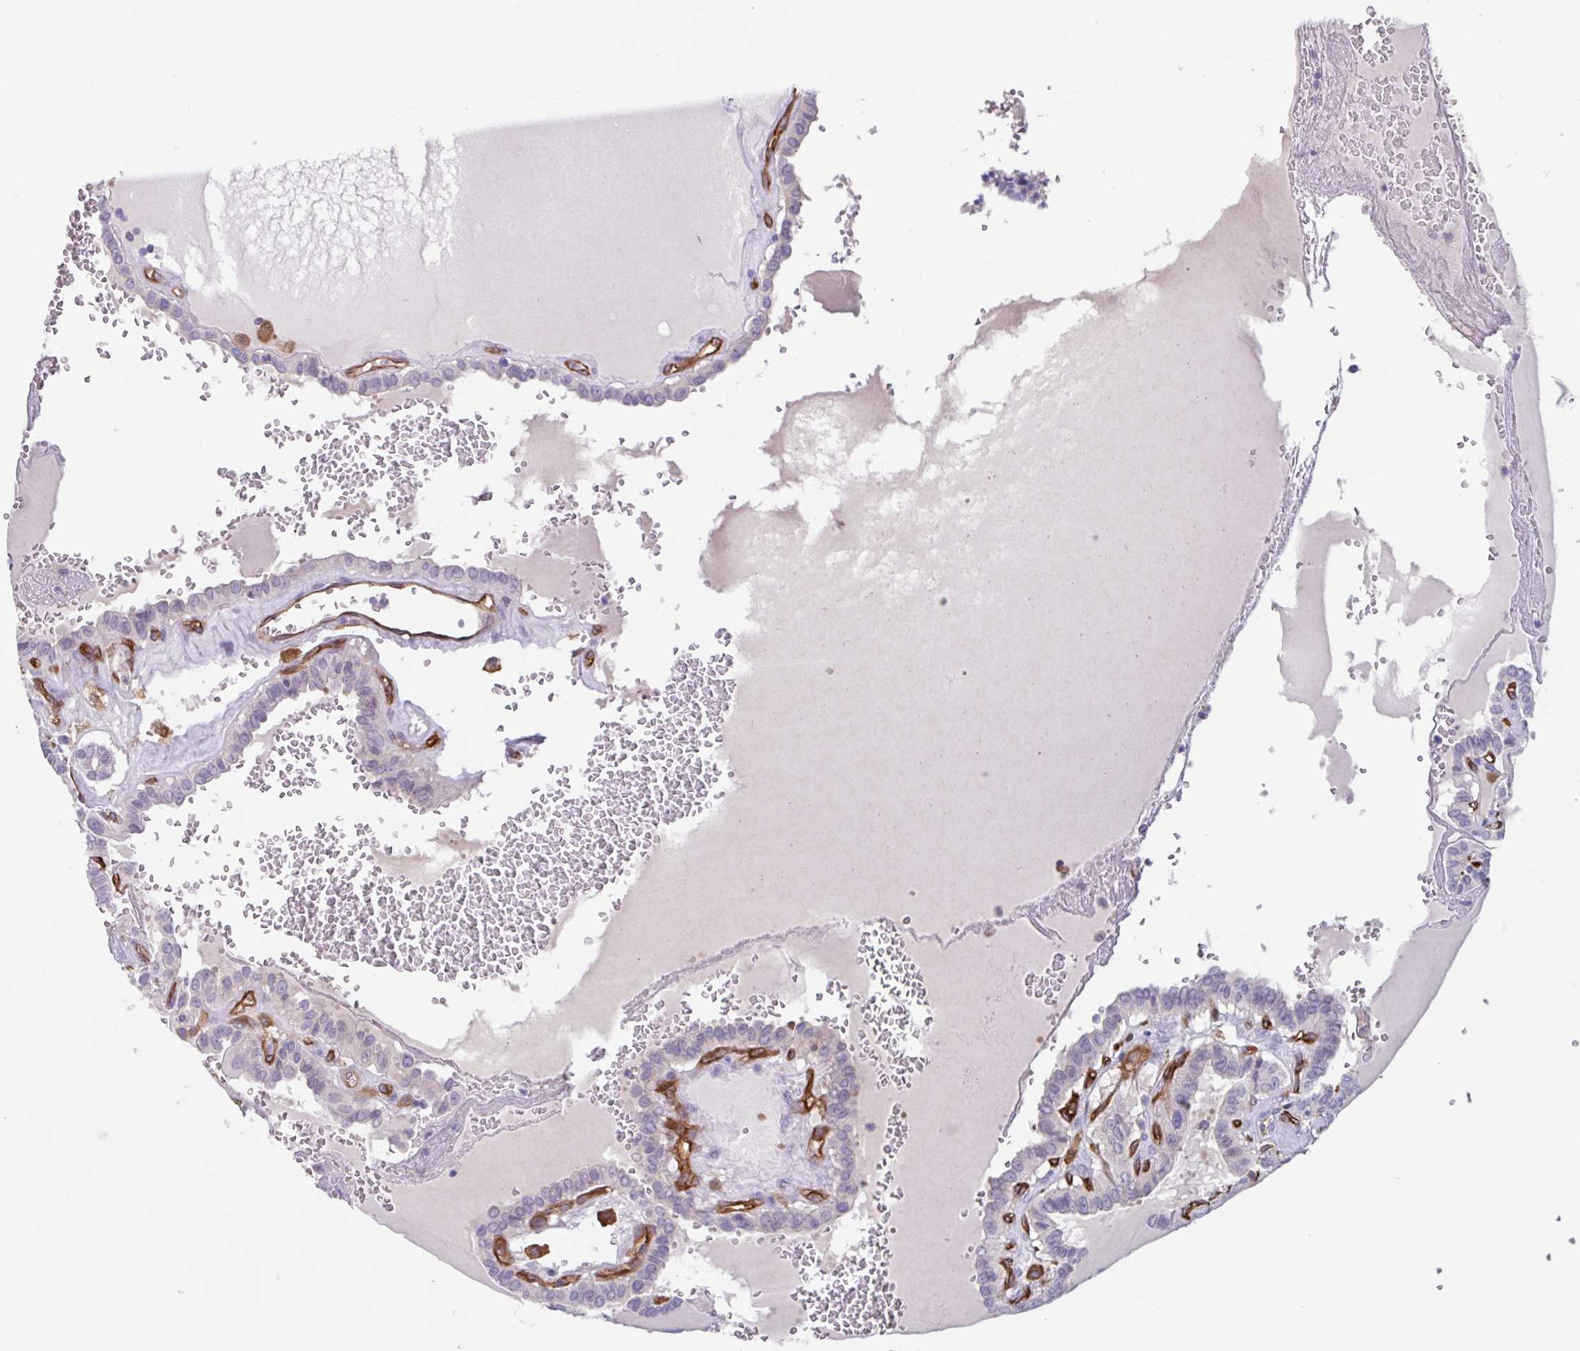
{"staining": {"intensity": "negative", "quantity": "none", "location": "none"}, "tissue": "thyroid cancer", "cell_type": "Tumor cells", "image_type": "cancer", "snomed": [{"axis": "morphology", "description": "Papillary adenocarcinoma, NOS"}, {"axis": "topography", "description": "Thyroid gland"}], "caption": "High power microscopy histopathology image of an immunohistochemistry micrograph of papillary adenocarcinoma (thyroid), revealing no significant expression in tumor cells.", "gene": "EHD4", "patient": {"sex": "female", "age": 21}}